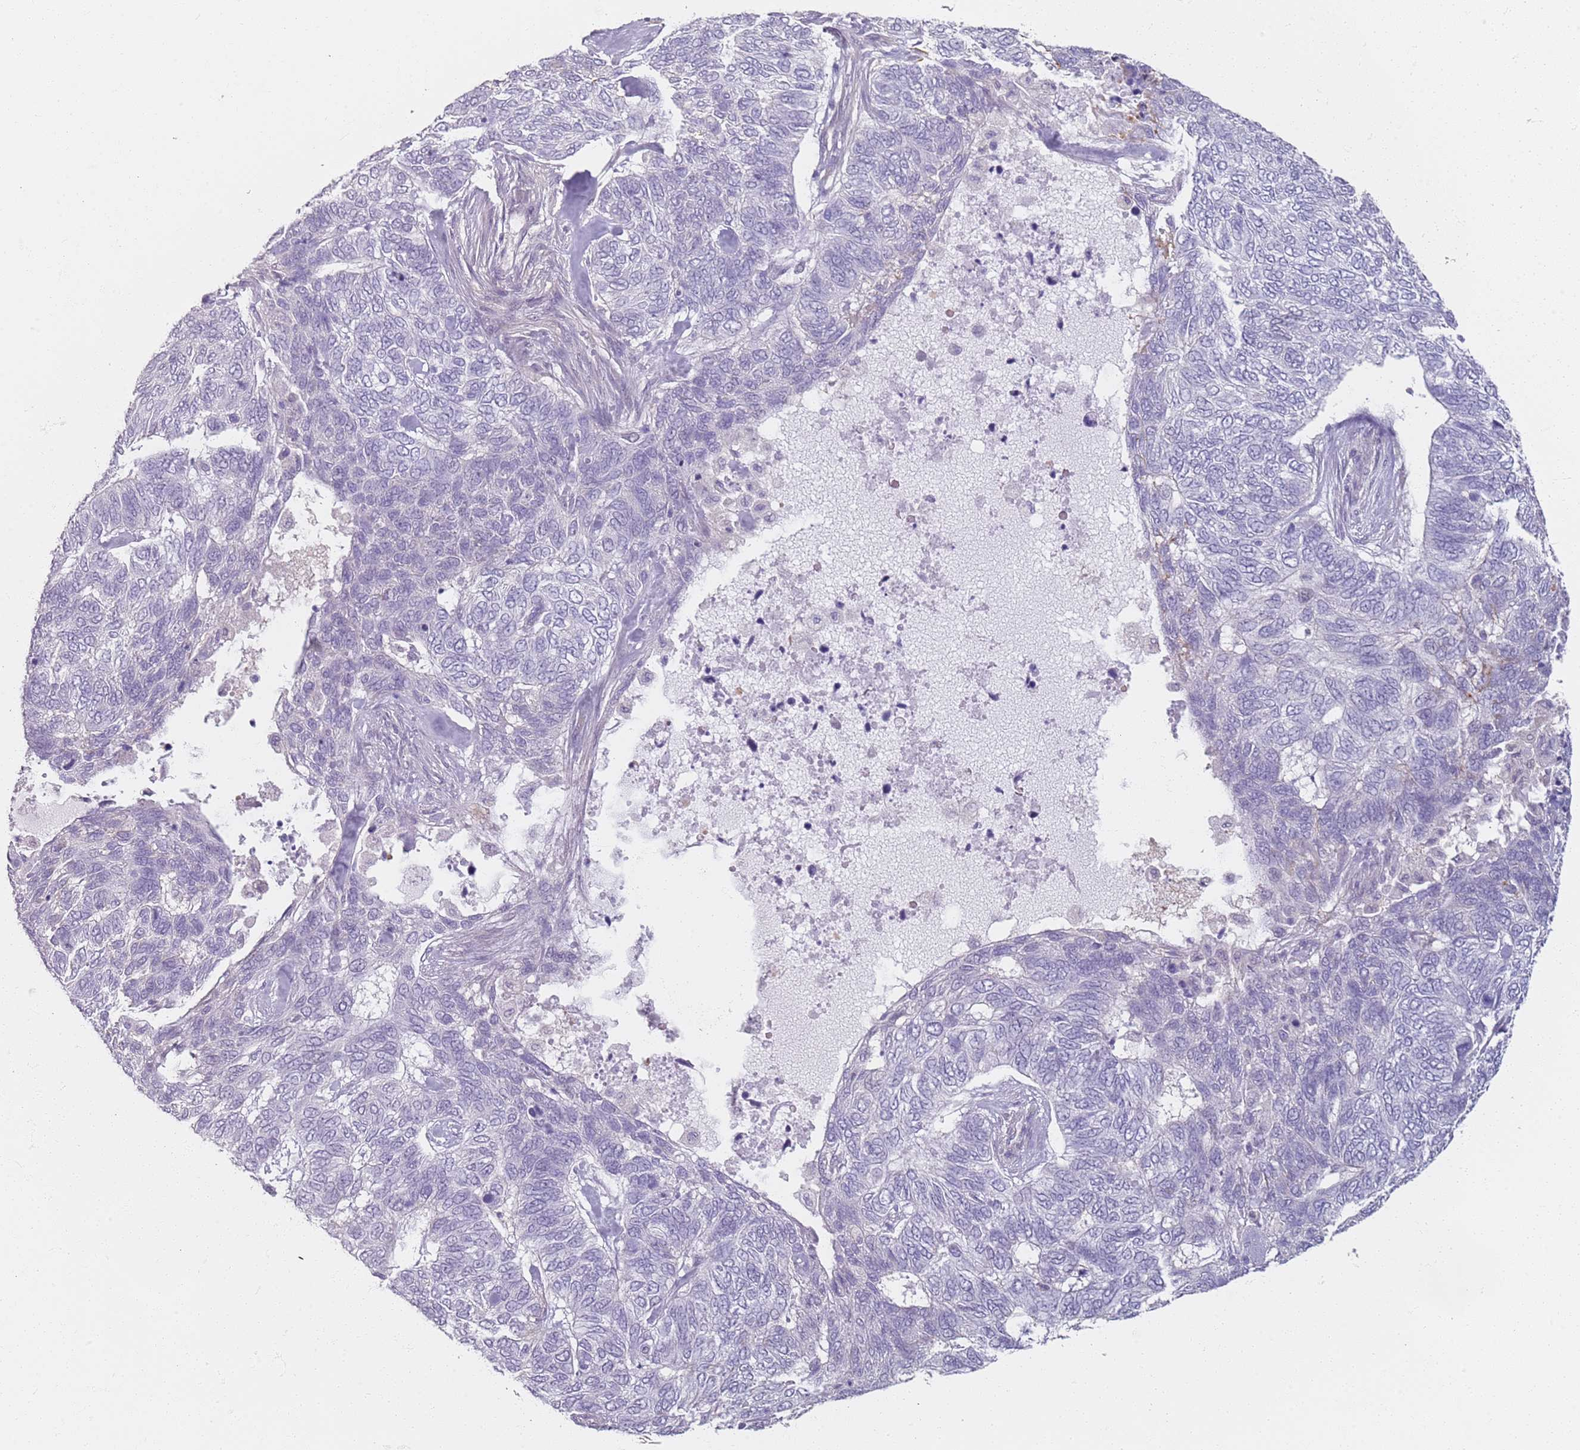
{"staining": {"intensity": "negative", "quantity": "none", "location": "none"}, "tissue": "skin cancer", "cell_type": "Tumor cells", "image_type": "cancer", "snomed": [{"axis": "morphology", "description": "Basal cell carcinoma"}, {"axis": "topography", "description": "Skin"}], "caption": "Immunohistochemical staining of skin cancer displays no significant staining in tumor cells.", "gene": "CD40LG", "patient": {"sex": "female", "age": 65}}